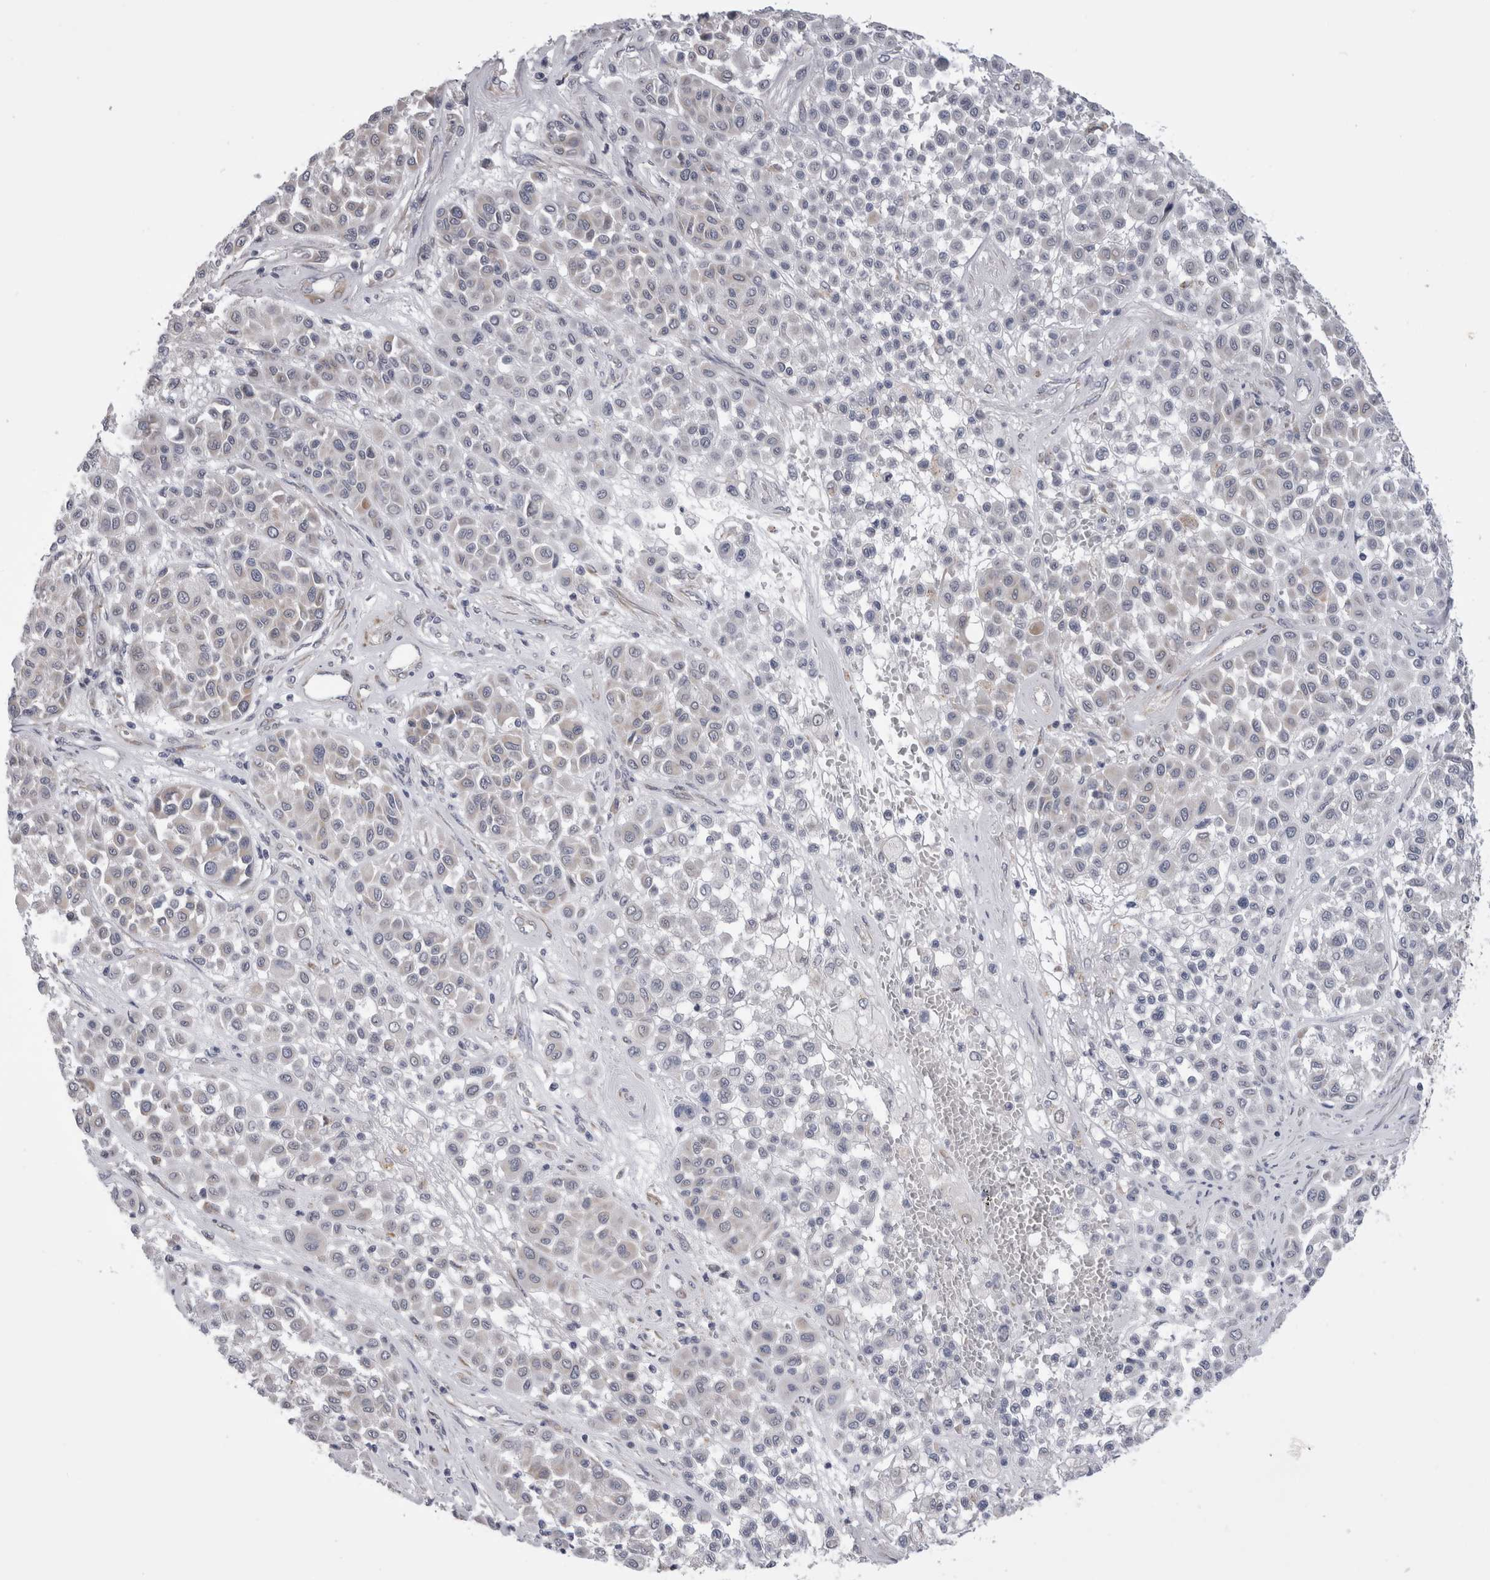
{"staining": {"intensity": "negative", "quantity": "none", "location": "none"}, "tissue": "melanoma", "cell_type": "Tumor cells", "image_type": "cancer", "snomed": [{"axis": "morphology", "description": "Malignant melanoma, Metastatic site"}, {"axis": "topography", "description": "Soft tissue"}], "caption": "Tumor cells are negative for protein expression in human melanoma.", "gene": "ARHGAP29", "patient": {"sex": "male", "age": 41}}